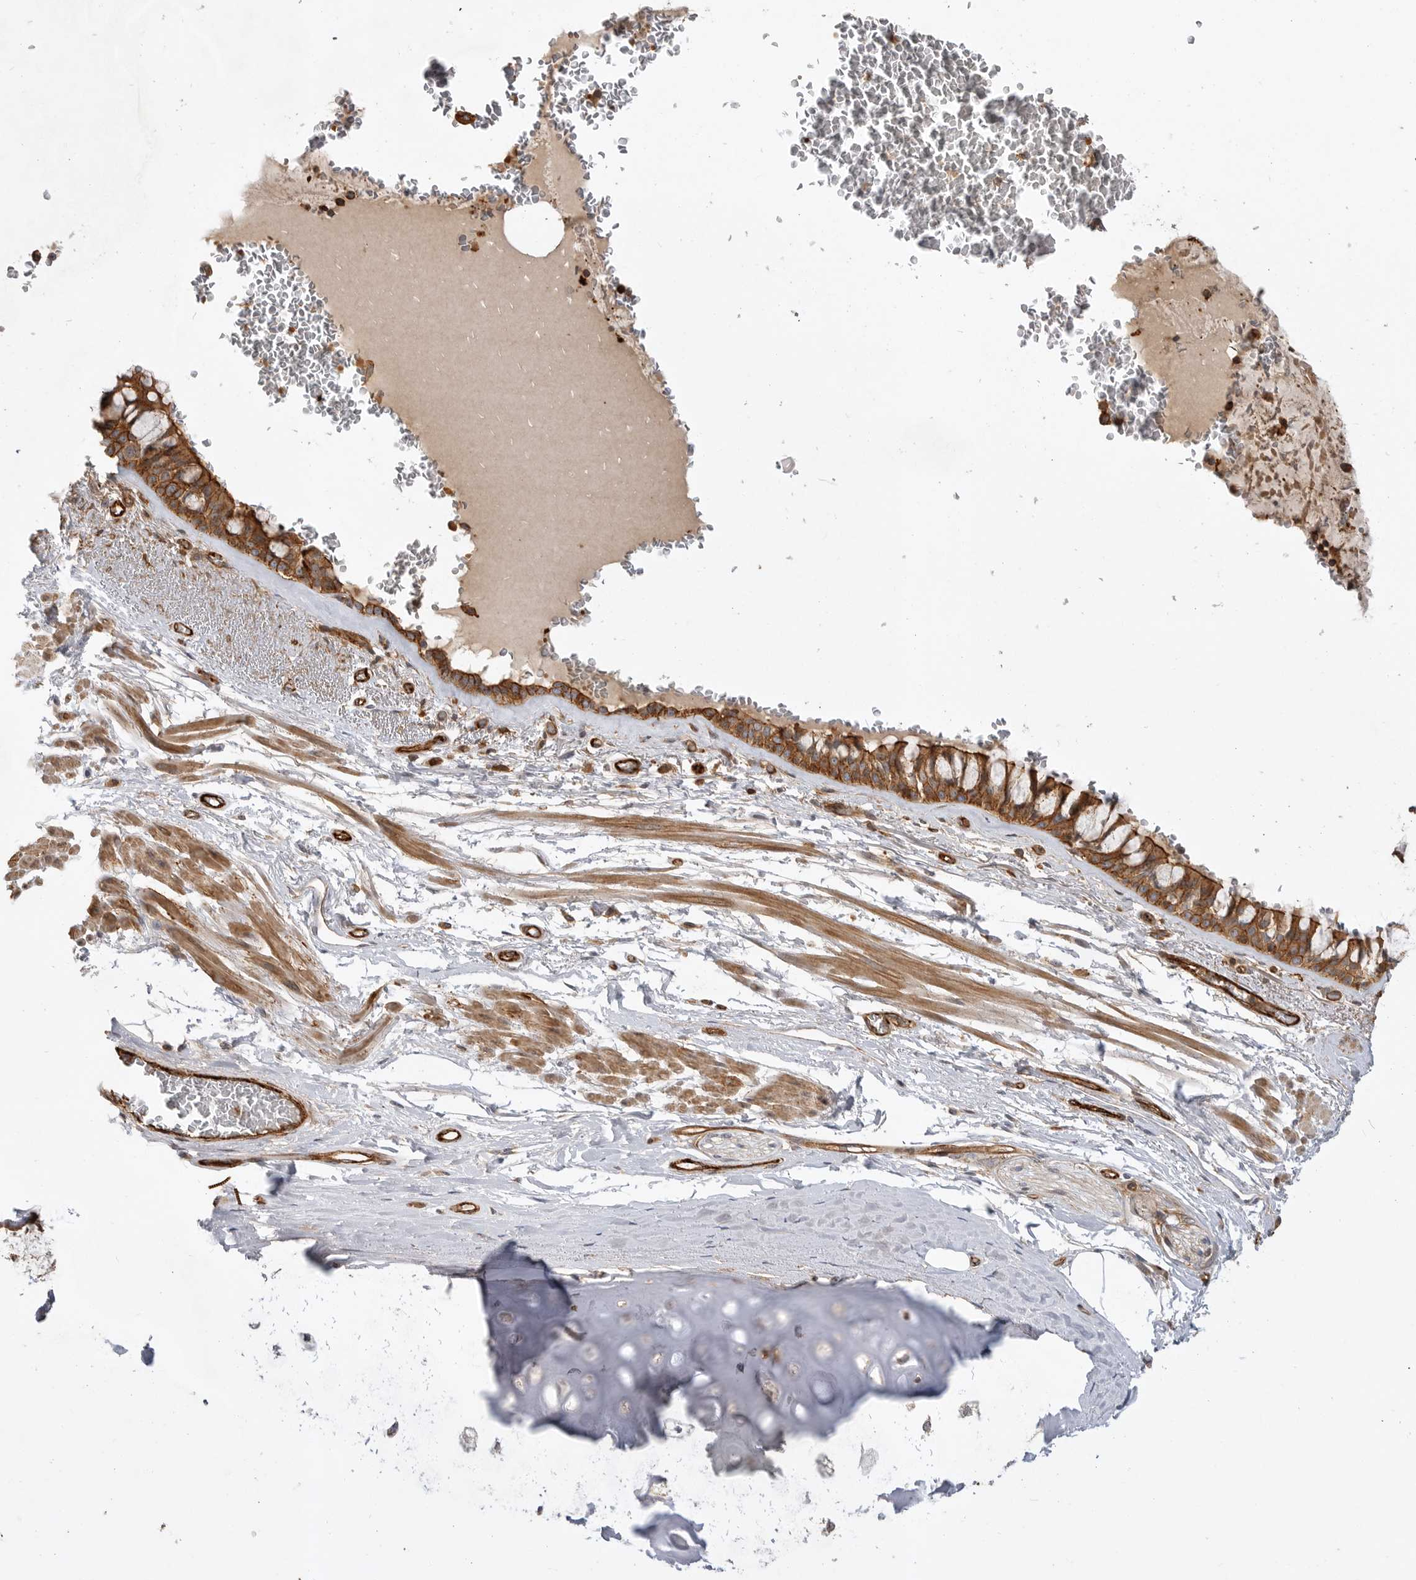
{"staining": {"intensity": "moderate", "quantity": ">75%", "location": "cytoplasmic/membranous"}, "tissue": "bronchus", "cell_type": "Respiratory epithelial cells", "image_type": "normal", "snomed": [{"axis": "morphology", "description": "Normal tissue, NOS"}, {"axis": "topography", "description": "Bronchus"}], "caption": "Respiratory epithelial cells reveal medium levels of moderate cytoplasmic/membranous expression in about >75% of cells in benign human bronchus.", "gene": "GPATCH2", "patient": {"sex": "male", "age": 66}}